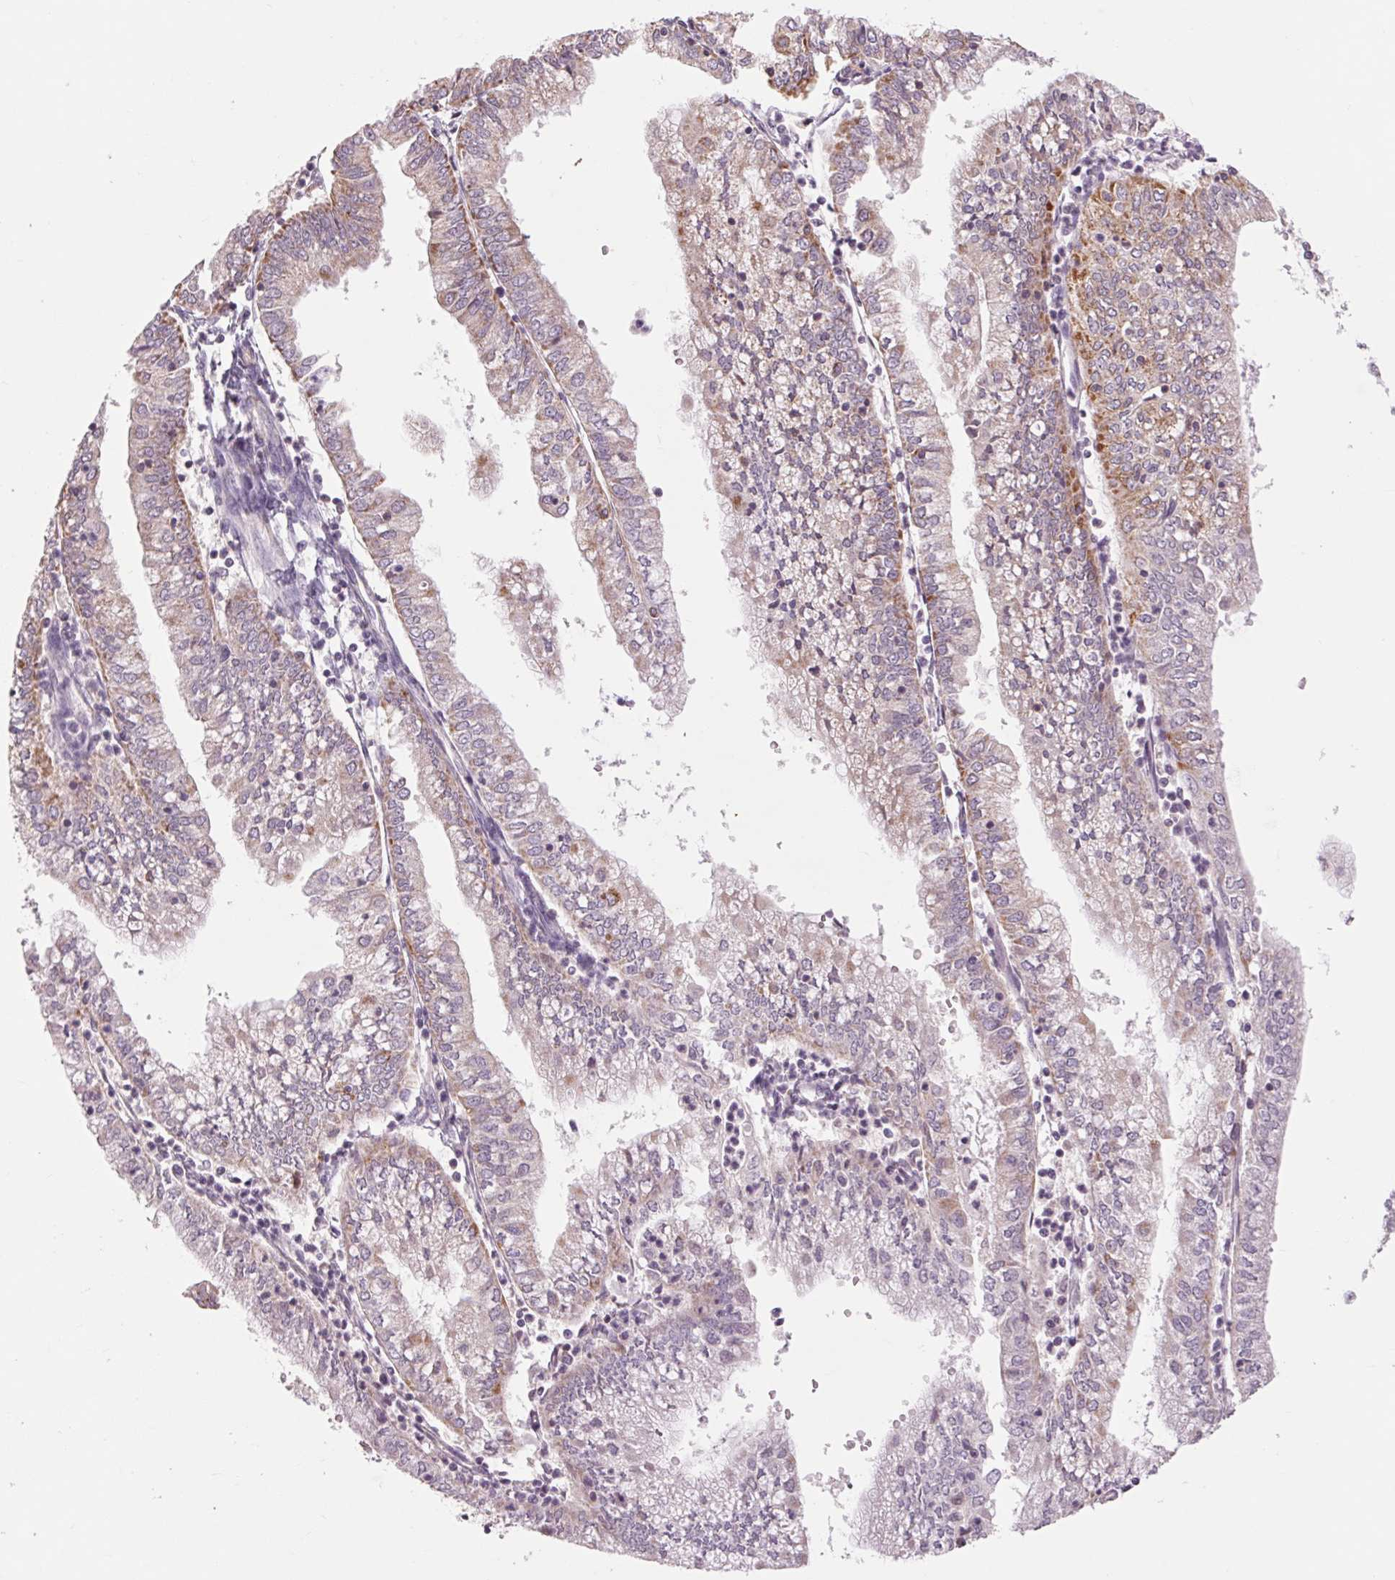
{"staining": {"intensity": "moderate", "quantity": "<25%", "location": "cytoplasmic/membranous"}, "tissue": "endometrial cancer", "cell_type": "Tumor cells", "image_type": "cancer", "snomed": [{"axis": "morphology", "description": "Adenocarcinoma, NOS"}, {"axis": "topography", "description": "Endometrium"}], "caption": "The immunohistochemical stain highlights moderate cytoplasmic/membranous staining in tumor cells of endometrial adenocarcinoma tissue.", "gene": "COX6A1", "patient": {"sex": "female", "age": 55}}